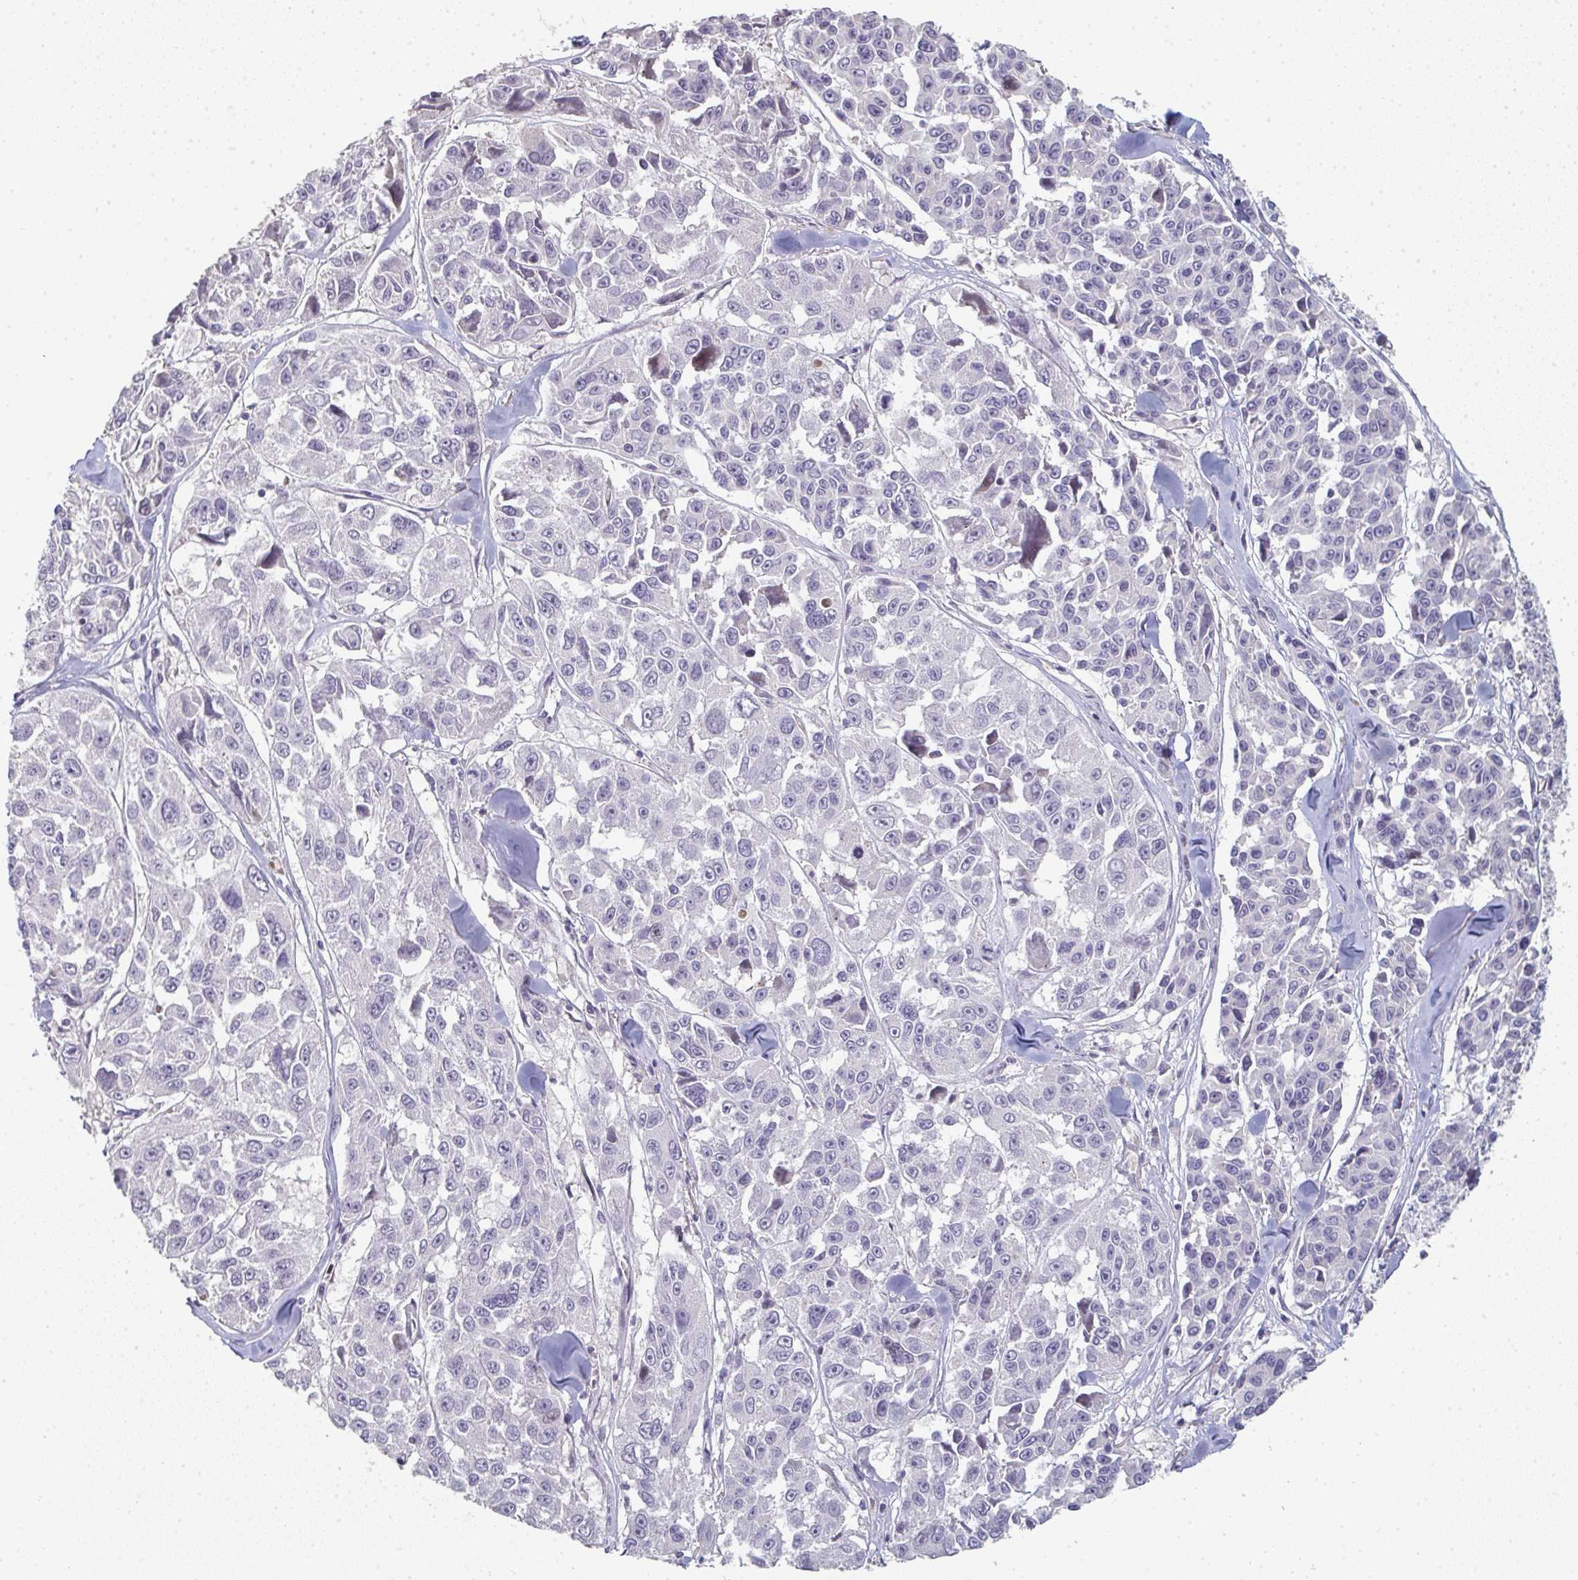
{"staining": {"intensity": "negative", "quantity": "none", "location": "none"}, "tissue": "melanoma", "cell_type": "Tumor cells", "image_type": "cancer", "snomed": [{"axis": "morphology", "description": "Malignant melanoma, NOS"}, {"axis": "topography", "description": "Skin"}], "caption": "Immunohistochemical staining of human melanoma displays no significant staining in tumor cells.", "gene": "A1CF", "patient": {"sex": "female", "age": 66}}